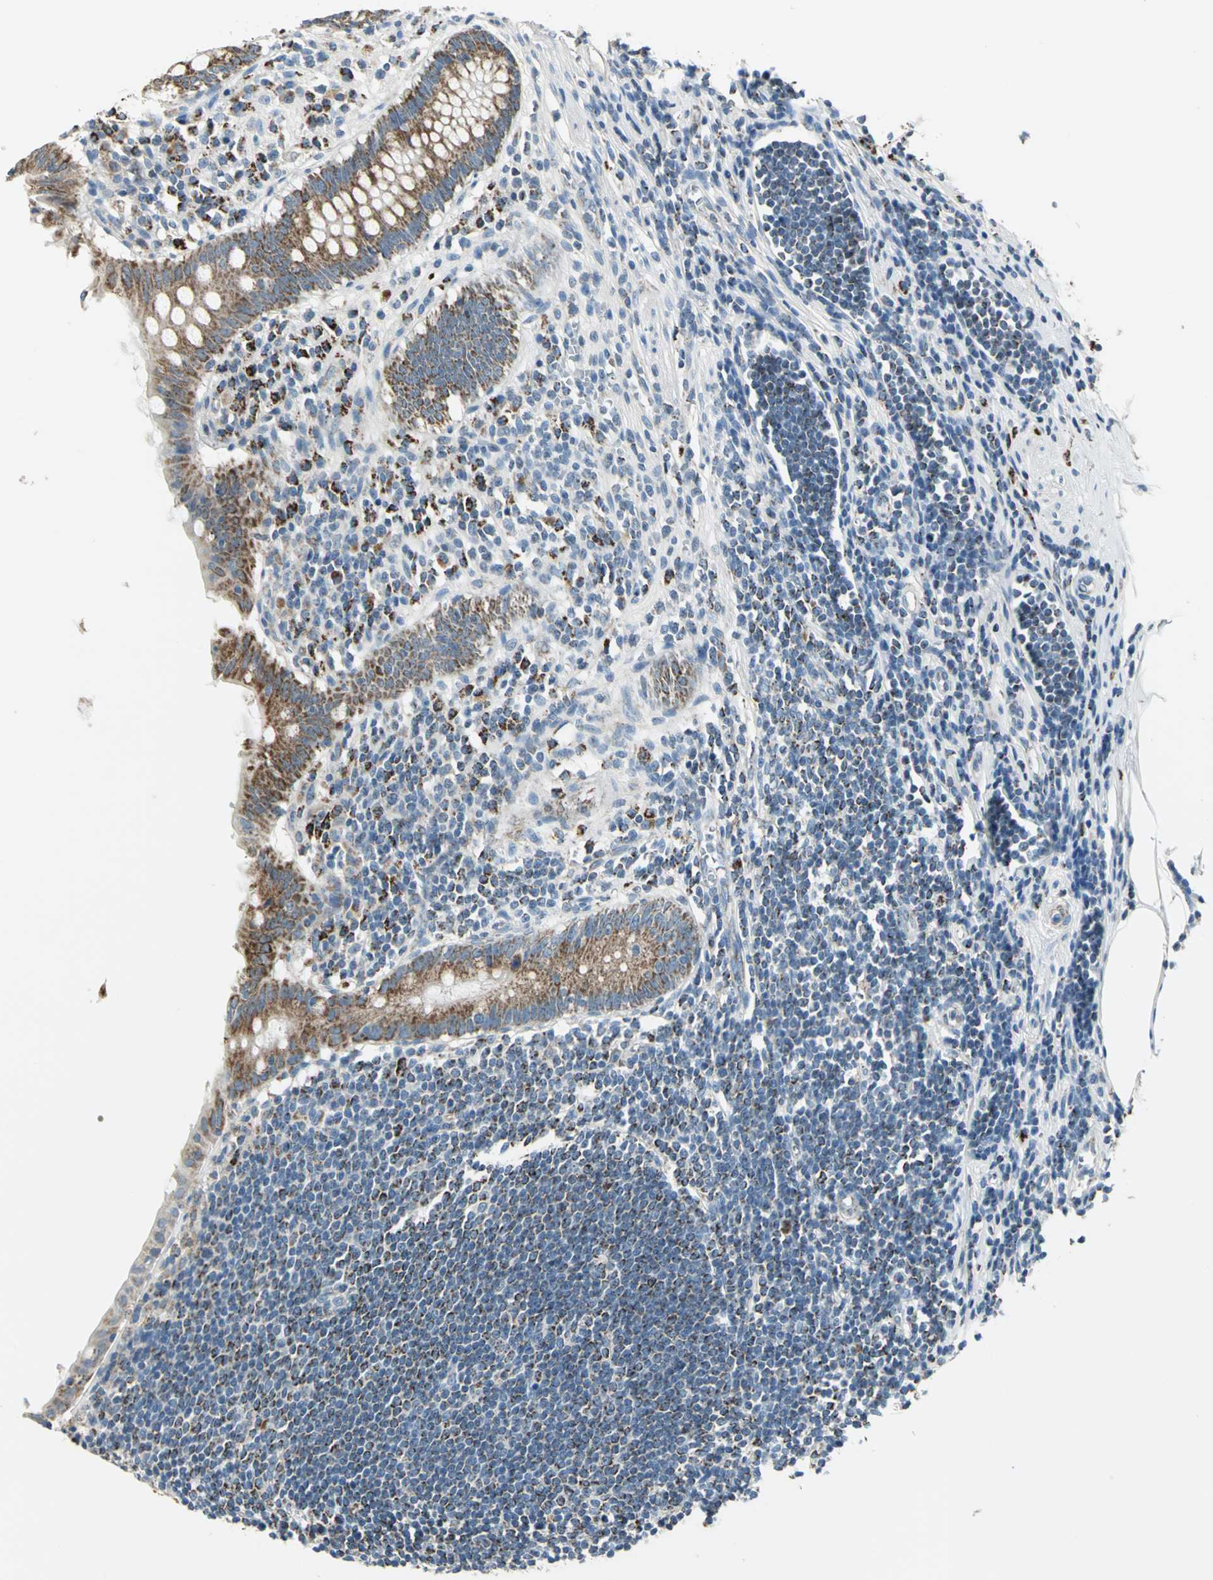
{"staining": {"intensity": "moderate", "quantity": ">75%", "location": "cytoplasmic/membranous"}, "tissue": "appendix", "cell_type": "Glandular cells", "image_type": "normal", "snomed": [{"axis": "morphology", "description": "Normal tissue, NOS"}, {"axis": "topography", "description": "Appendix"}], "caption": "Immunohistochemical staining of benign appendix demonstrates medium levels of moderate cytoplasmic/membranous positivity in about >75% of glandular cells.", "gene": "ACADM", "patient": {"sex": "female", "age": 50}}